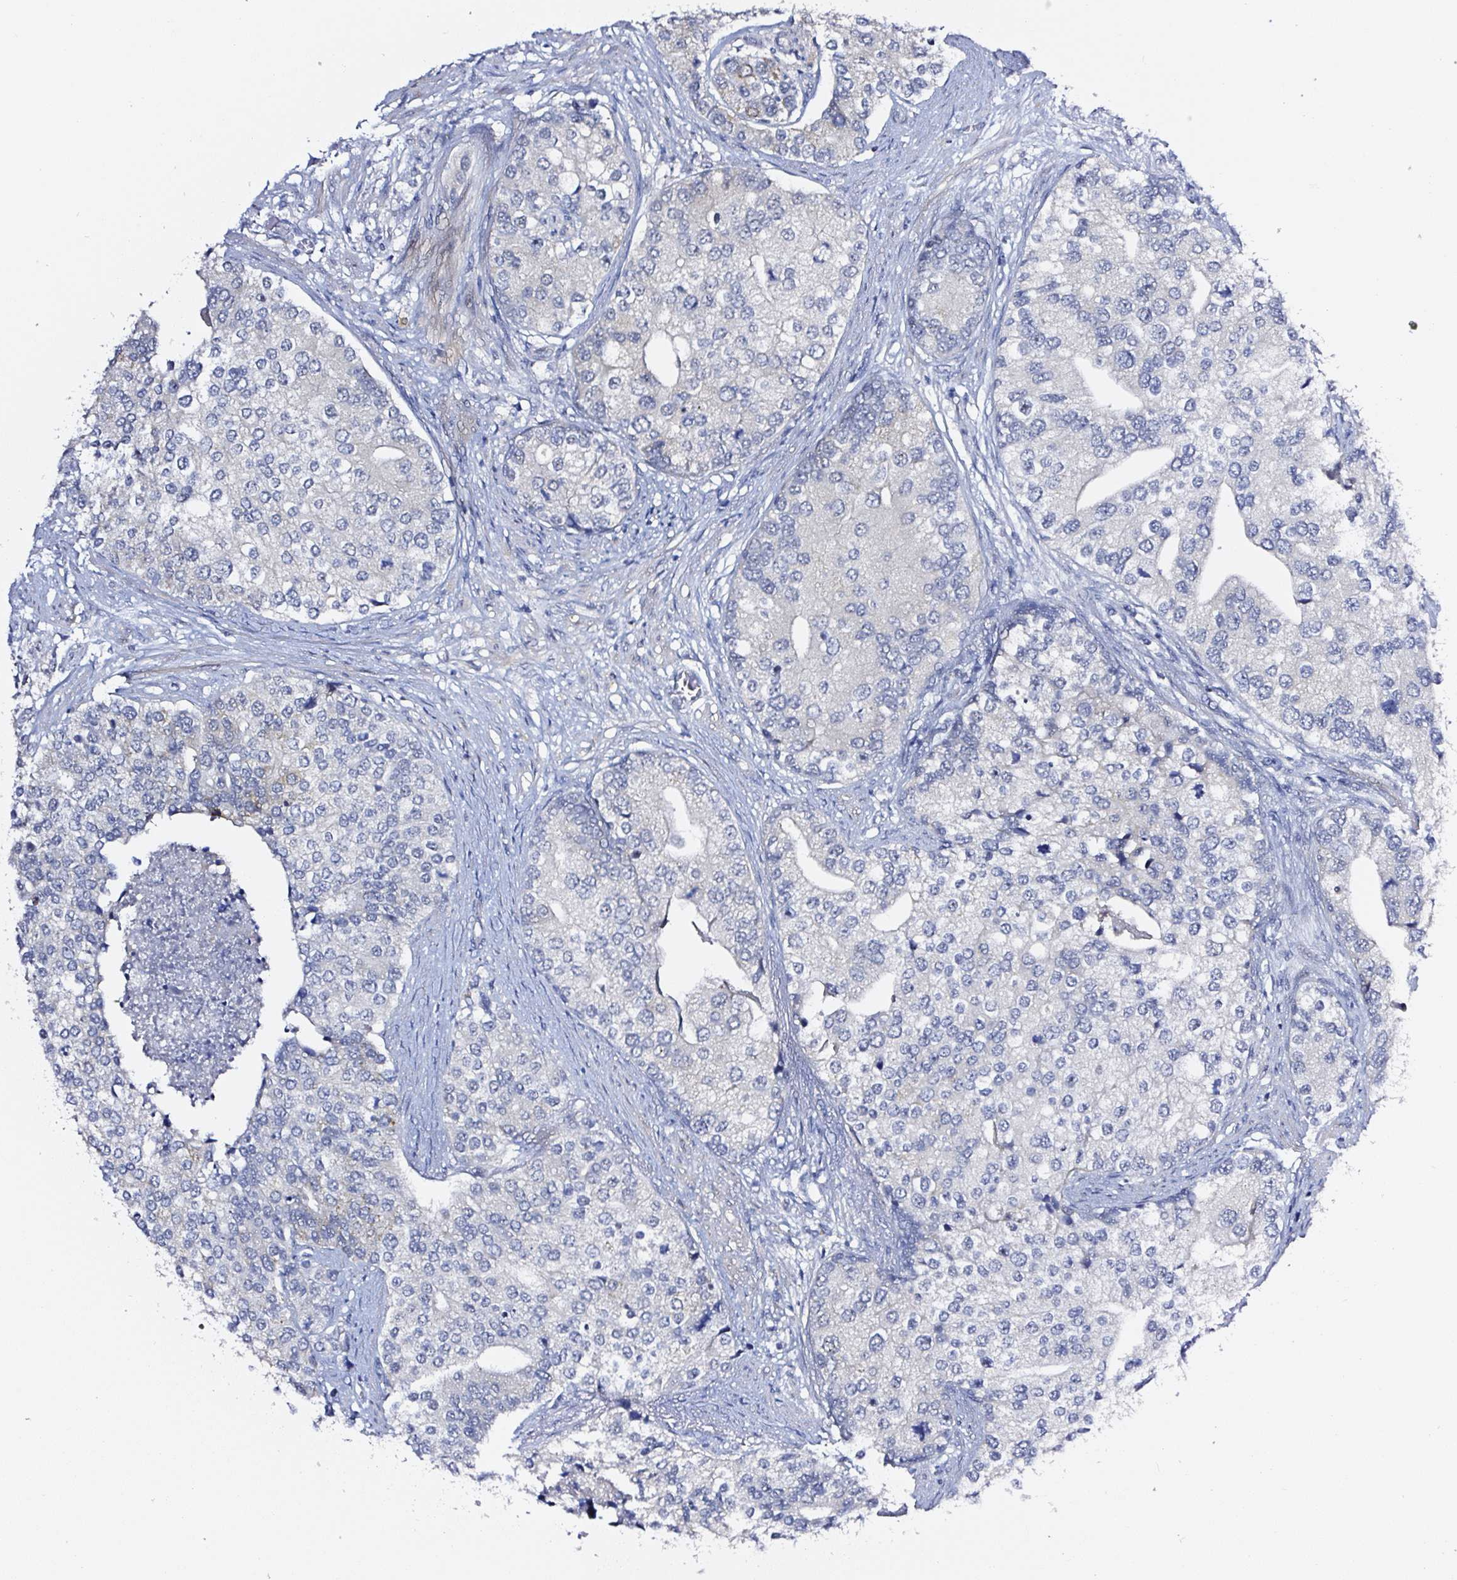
{"staining": {"intensity": "negative", "quantity": "none", "location": "none"}, "tissue": "prostate cancer", "cell_type": "Tumor cells", "image_type": "cancer", "snomed": [{"axis": "morphology", "description": "Adenocarcinoma, High grade"}, {"axis": "topography", "description": "Prostate"}], "caption": "Tumor cells show no significant expression in prostate adenocarcinoma (high-grade). (DAB (3,3'-diaminobenzidine) immunohistochemistry visualized using brightfield microscopy, high magnification).", "gene": "PRKAA2", "patient": {"sex": "male", "age": 62}}